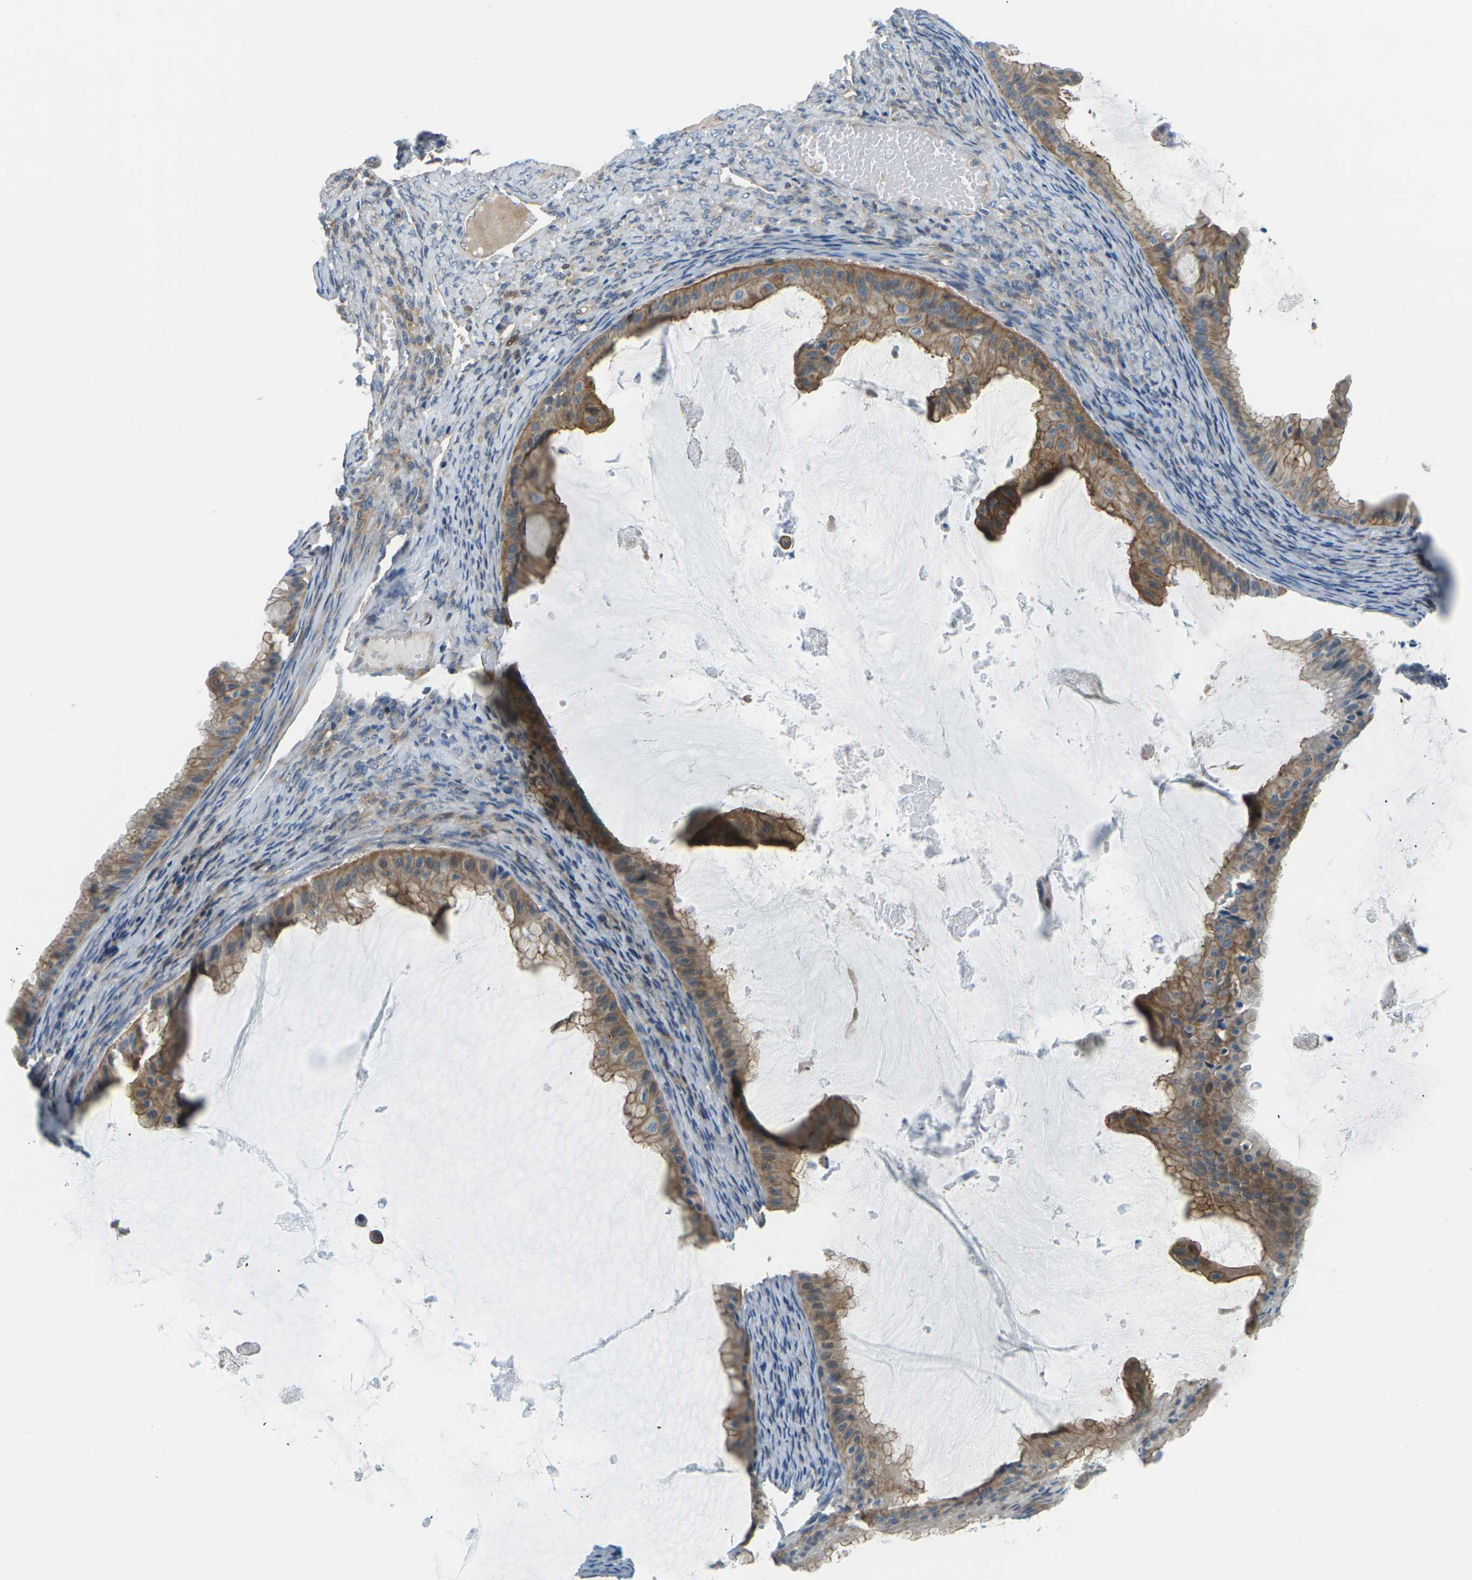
{"staining": {"intensity": "moderate", "quantity": ">75%", "location": "cytoplasmic/membranous"}, "tissue": "ovarian cancer", "cell_type": "Tumor cells", "image_type": "cancer", "snomed": [{"axis": "morphology", "description": "Cystadenocarcinoma, mucinous, NOS"}, {"axis": "topography", "description": "Ovary"}], "caption": "Immunohistochemistry (IHC) histopathology image of human ovarian cancer (mucinous cystadenocarcinoma) stained for a protein (brown), which shows medium levels of moderate cytoplasmic/membranous expression in approximately >75% of tumor cells.", "gene": "SLC13A3", "patient": {"sex": "female", "age": 61}}